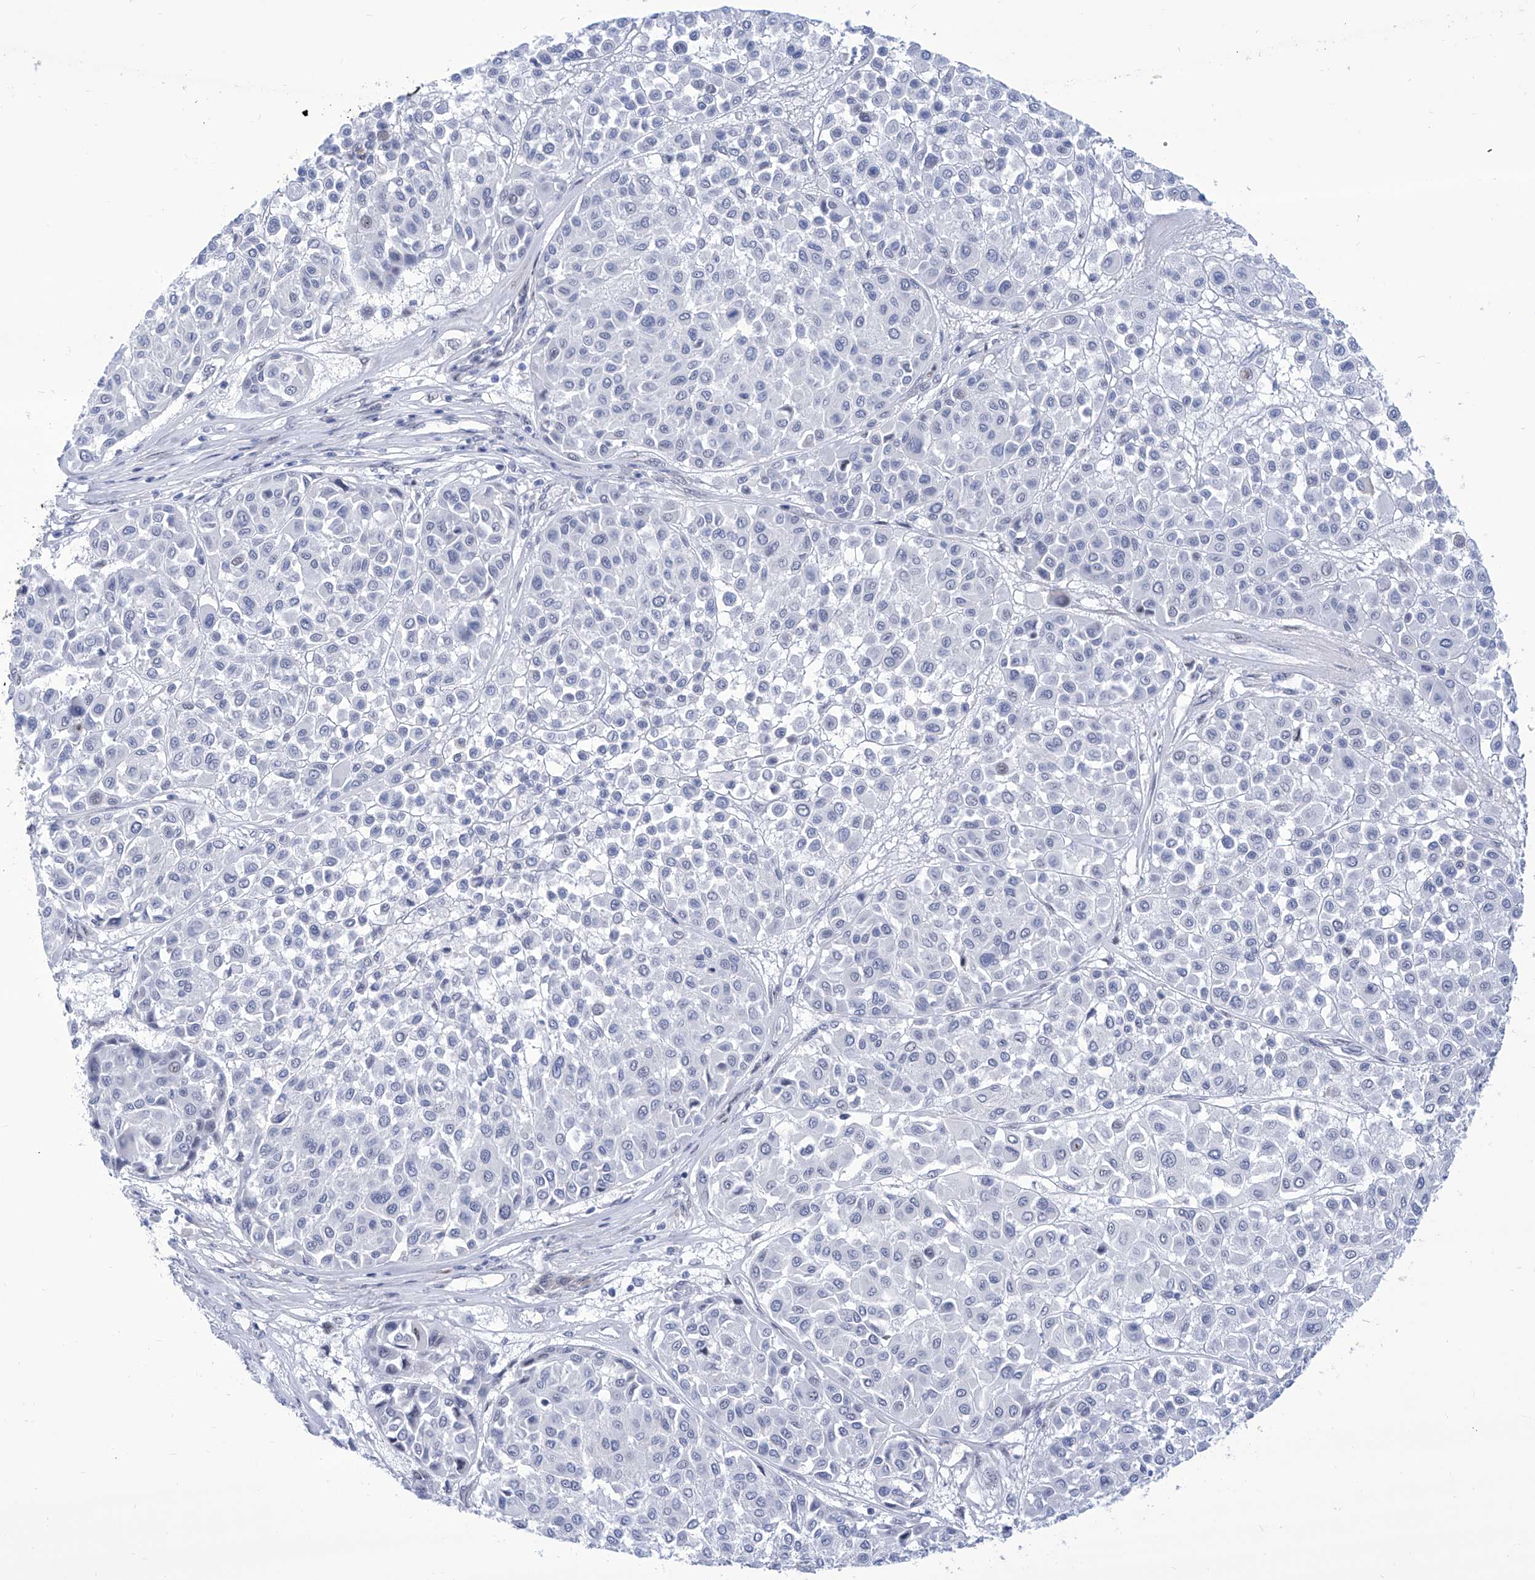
{"staining": {"intensity": "negative", "quantity": "none", "location": "none"}, "tissue": "melanoma", "cell_type": "Tumor cells", "image_type": "cancer", "snomed": [{"axis": "morphology", "description": "Malignant melanoma, Metastatic site"}, {"axis": "topography", "description": "Soft tissue"}], "caption": "A high-resolution micrograph shows immunohistochemistry staining of malignant melanoma (metastatic site), which shows no significant staining in tumor cells. The staining is performed using DAB brown chromogen with nuclei counter-stained in using hematoxylin.", "gene": "SART1", "patient": {"sex": "male", "age": 41}}